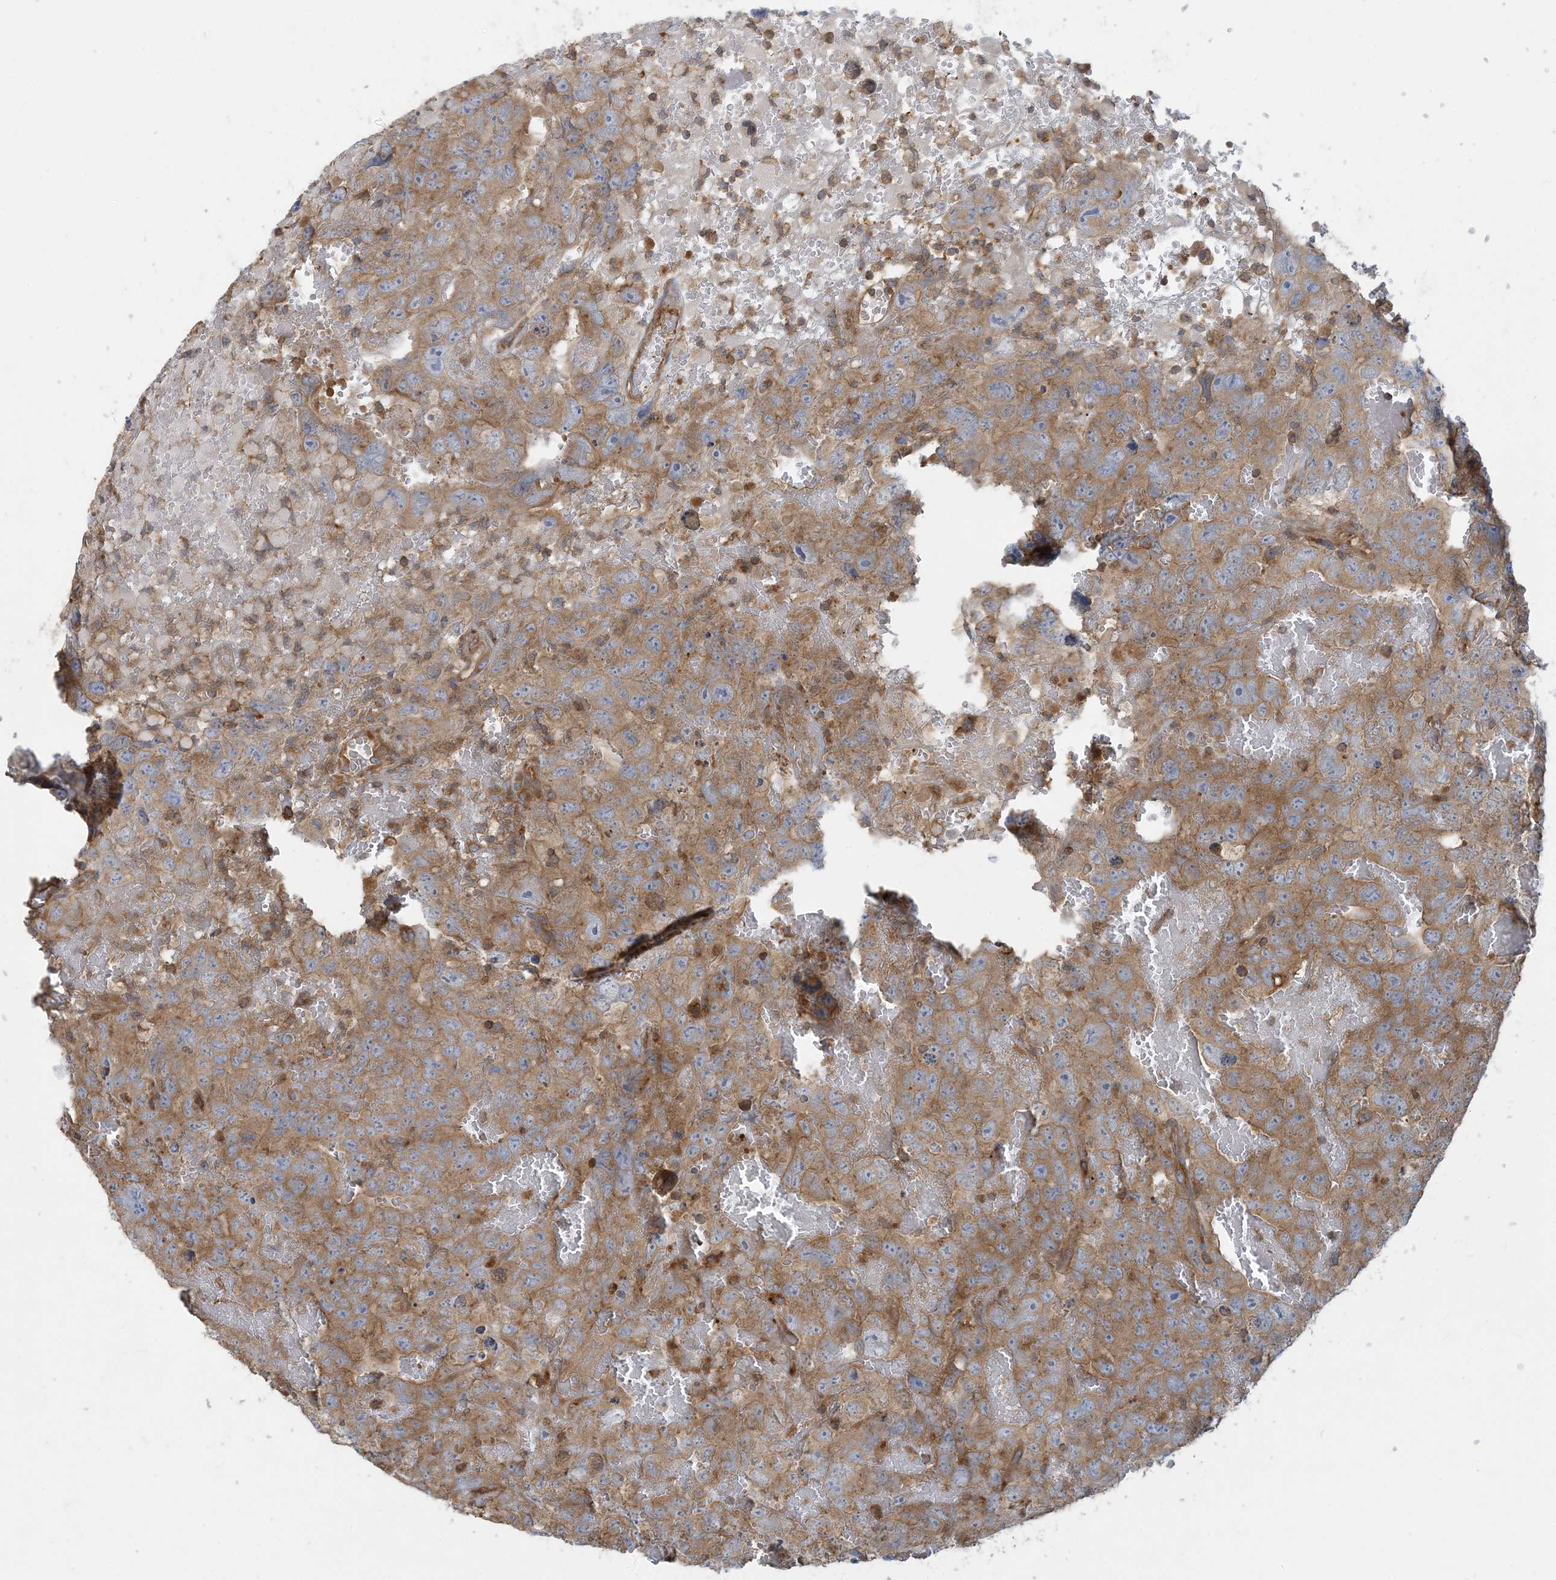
{"staining": {"intensity": "moderate", "quantity": ">75%", "location": "cytoplasmic/membranous"}, "tissue": "testis cancer", "cell_type": "Tumor cells", "image_type": "cancer", "snomed": [{"axis": "morphology", "description": "Carcinoma, Embryonal, NOS"}, {"axis": "topography", "description": "Testis"}], "caption": "Protein expression analysis of human testis cancer (embryonal carcinoma) reveals moderate cytoplasmic/membranous expression in approximately >75% of tumor cells.", "gene": "SFMBT2", "patient": {"sex": "male", "age": 45}}